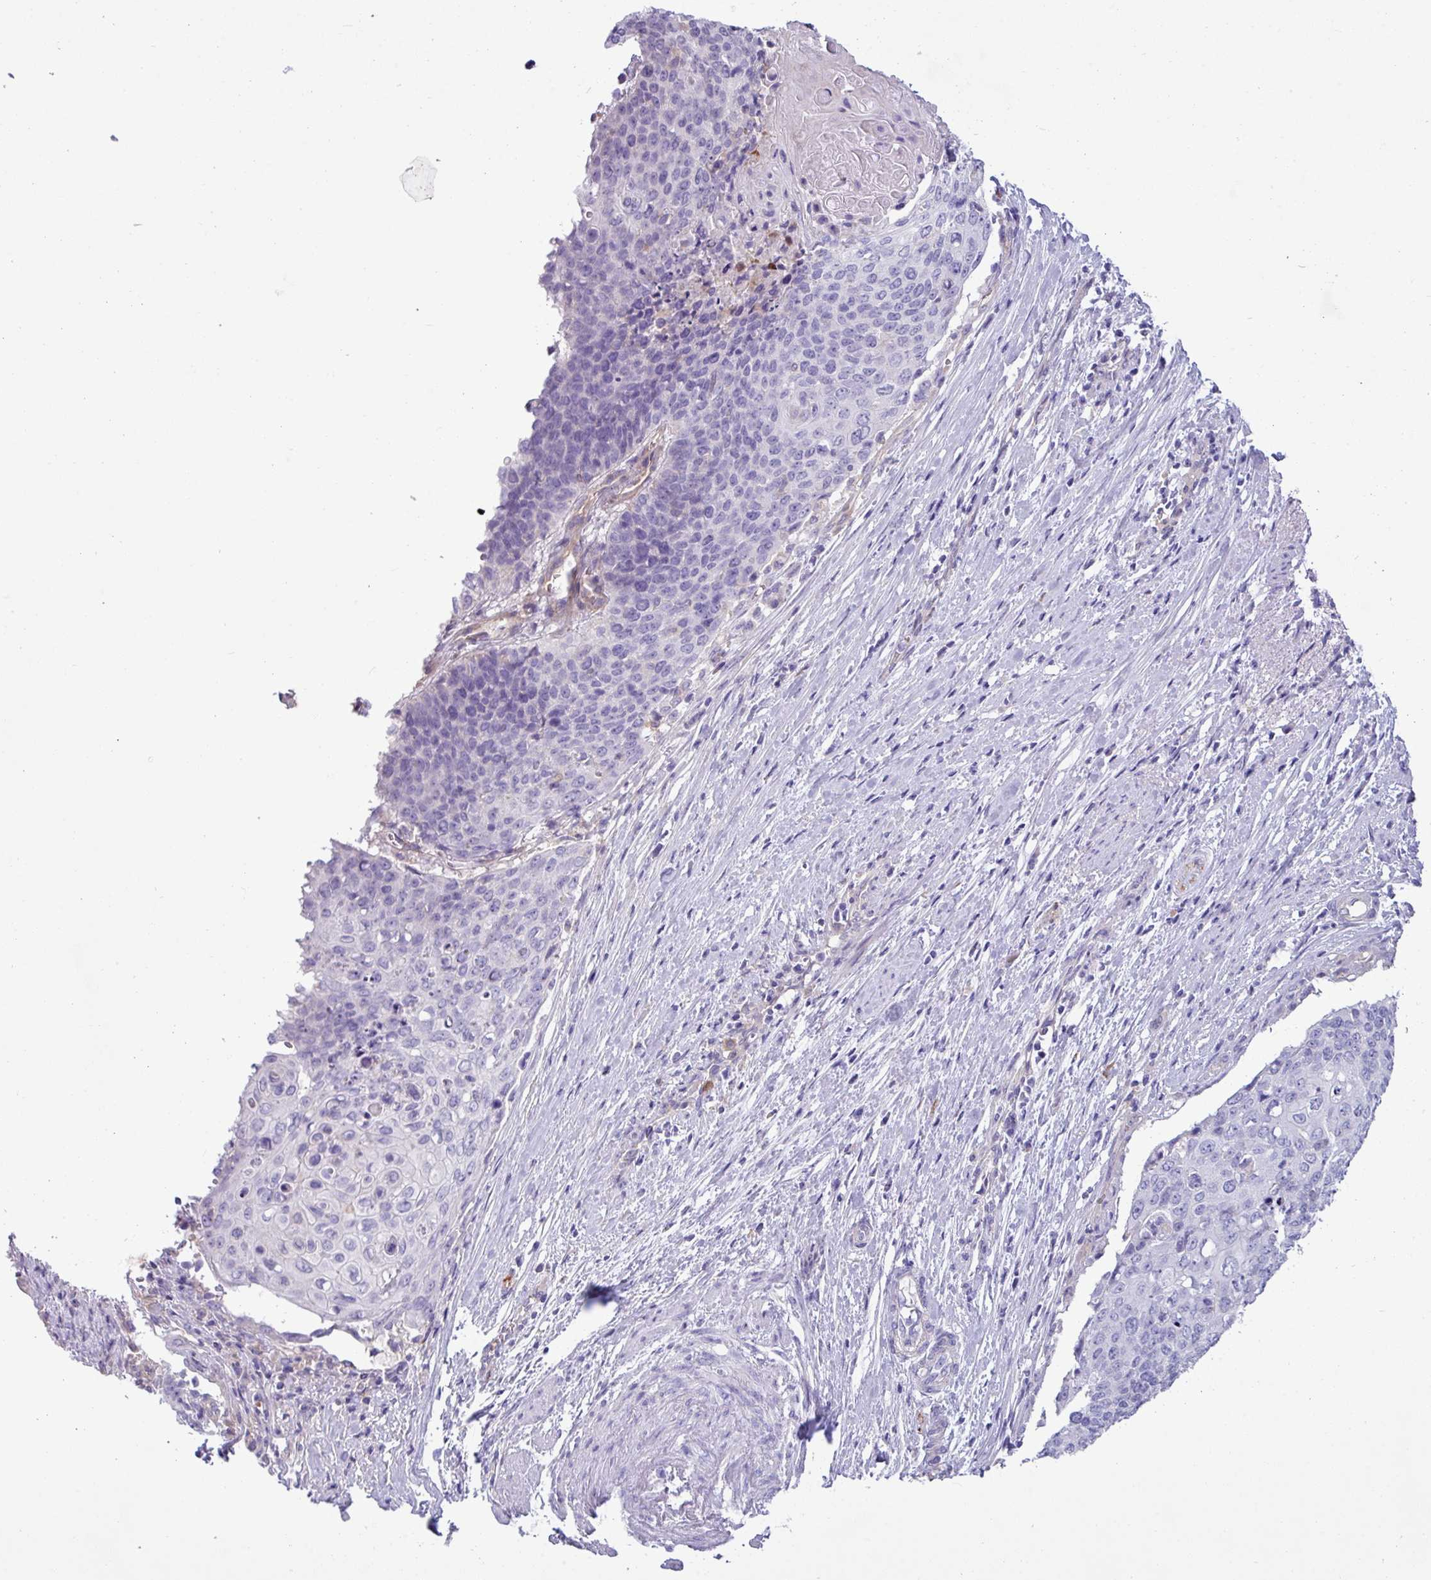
{"staining": {"intensity": "negative", "quantity": "none", "location": "none"}, "tissue": "cervical cancer", "cell_type": "Tumor cells", "image_type": "cancer", "snomed": [{"axis": "morphology", "description": "Squamous cell carcinoma, NOS"}, {"axis": "topography", "description": "Cervix"}], "caption": "IHC of squamous cell carcinoma (cervical) demonstrates no staining in tumor cells.", "gene": "KIRREL3", "patient": {"sex": "female", "age": 39}}